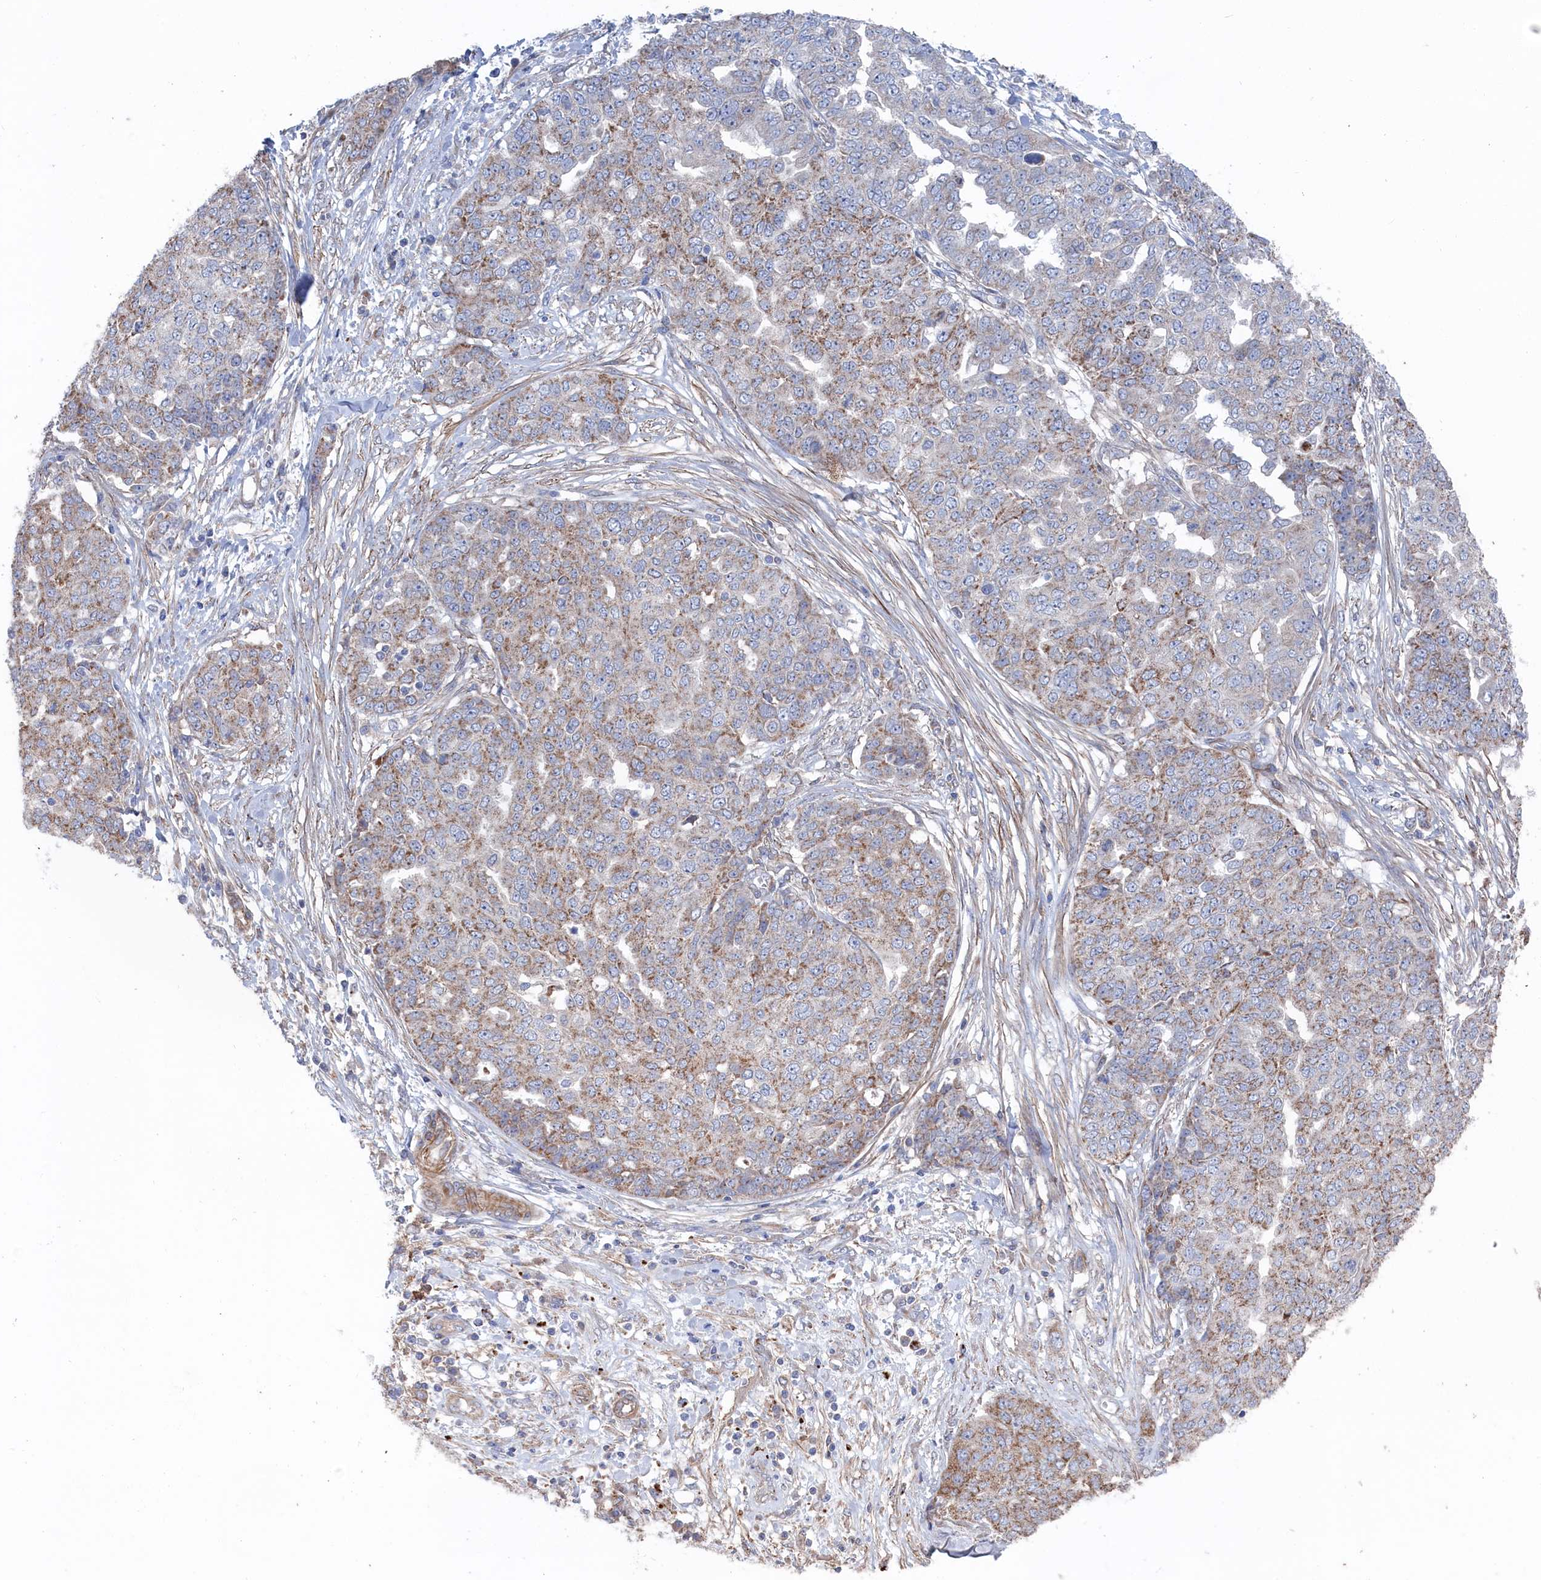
{"staining": {"intensity": "moderate", "quantity": "25%-75%", "location": "cytoplasmic/membranous"}, "tissue": "ovarian cancer", "cell_type": "Tumor cells", "image_type": "cancer", "snomed": [{"axis": "morphology", "description": "Cystadenocarcinoma, serous, NOS"}, {"axis": "topography", "description": "Soft tissue"}, {"axis": "topography", "description": "Ovary"}], "caption": "This micrograph reveals serous cystadenocarcinoma (ovarian) stained with immunohistochemistry to label a protein in brown. The cytoplasmic/membranous of tumor cells show moderate positivity for the protein. Nuclei are counter-stained blue.", "gene": "FILIP1L", "patient": {"sex": "female", "age": 57}}